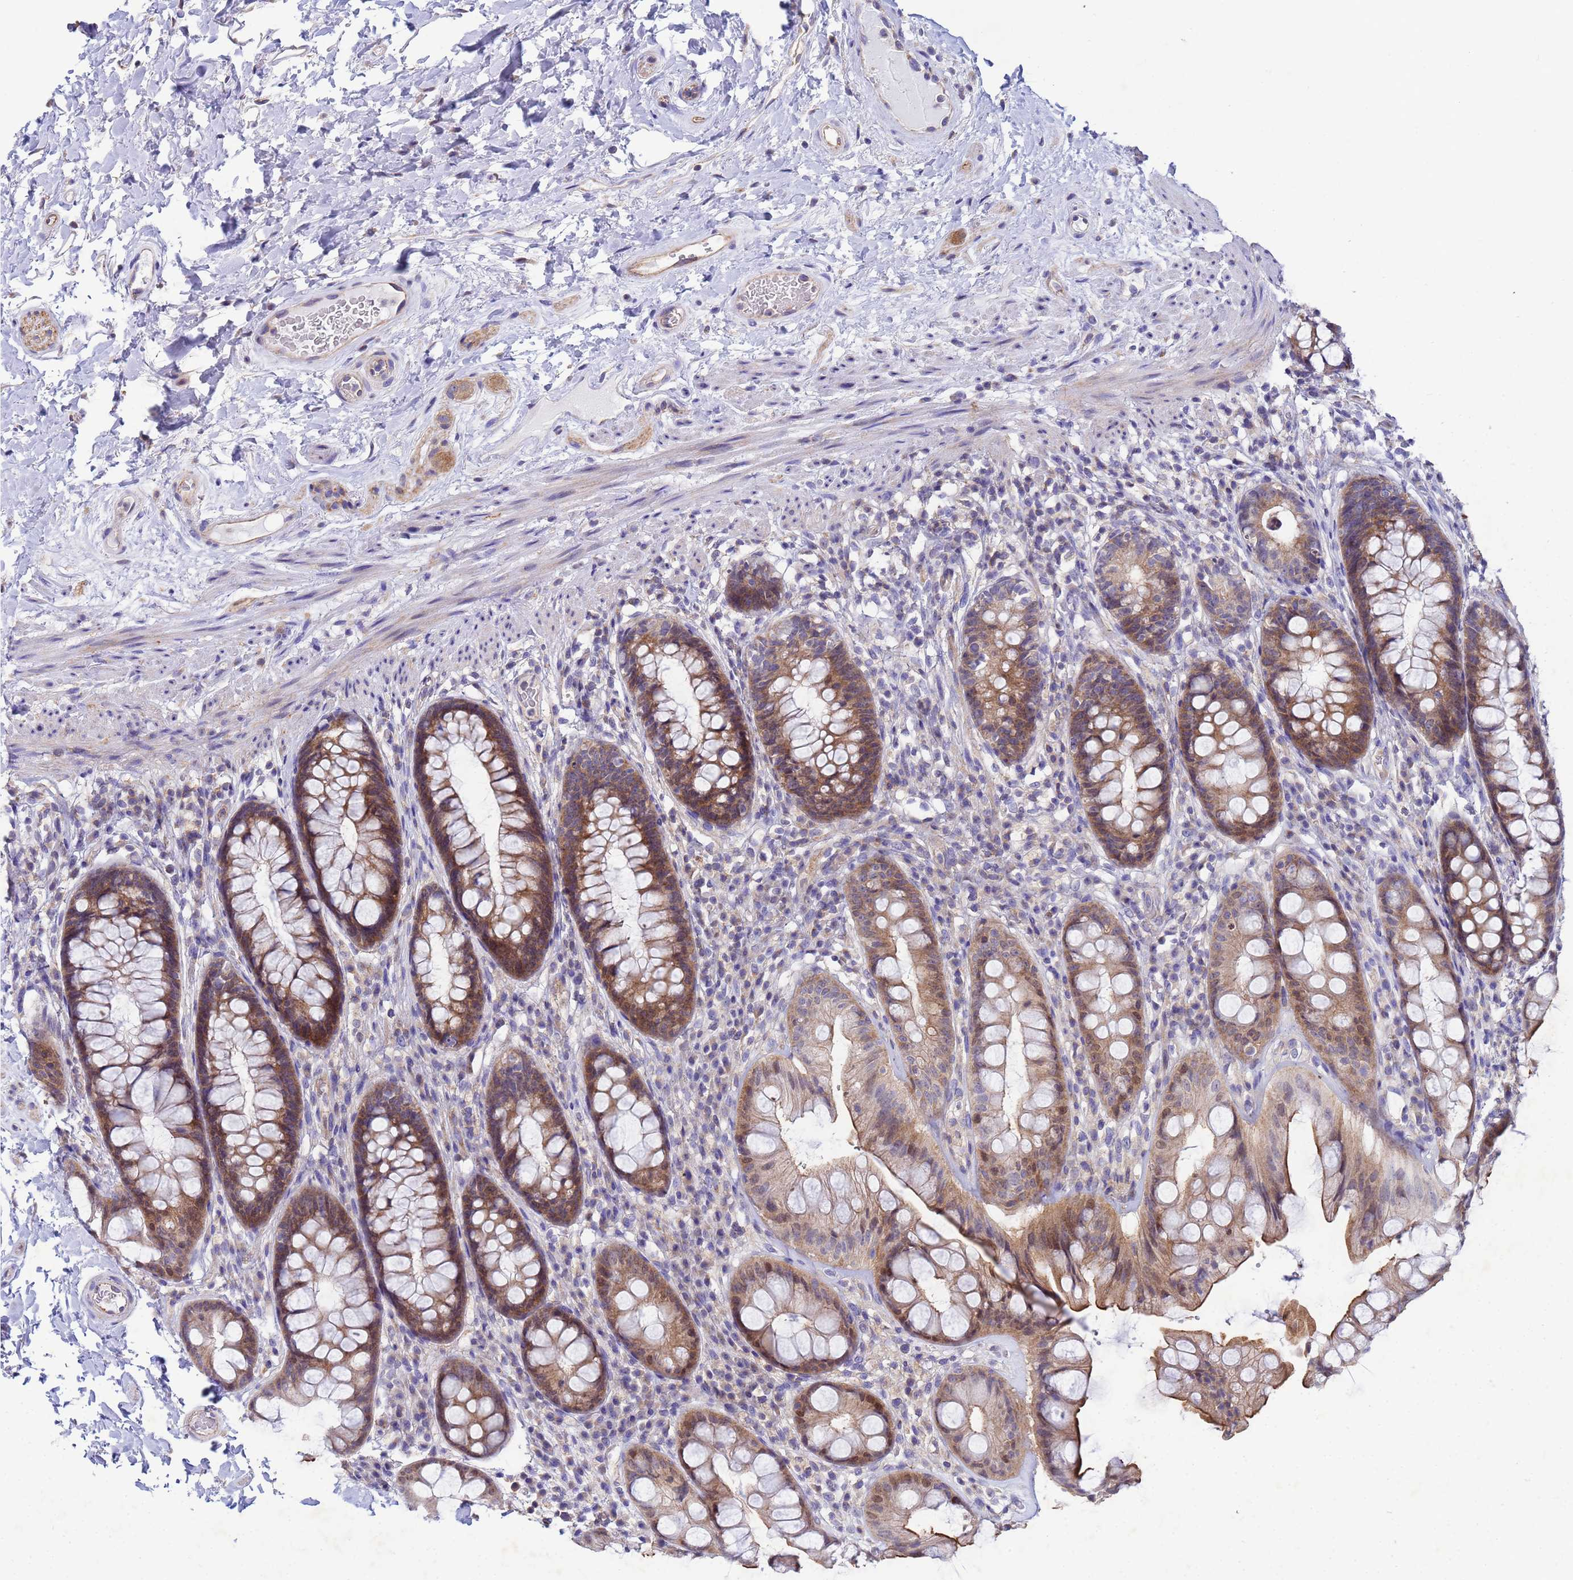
{"staining": {"intensity": "moderate", "quantity": ">75%", "location": "cytoplasmic/membranous"}, "tissue": "rectum", "cell_type": "Glandular cells", "image_type": "normal", "snomed": [{"axis": "morphology", "description": "Normal tissue, NOS"}, {"axis": "topography", "description": "Rectum"}], "caption": "High-magnification brightfield microscopy of benign rectum stained with DAB (brown) and counterstained with hematoxylin (blue). glandular cells exhibit moderate cytoplasmic/membranous staining is identified in about>75% of cells.", "gene": "CDC34", "patient": {"sex": "male", "age": 74}}